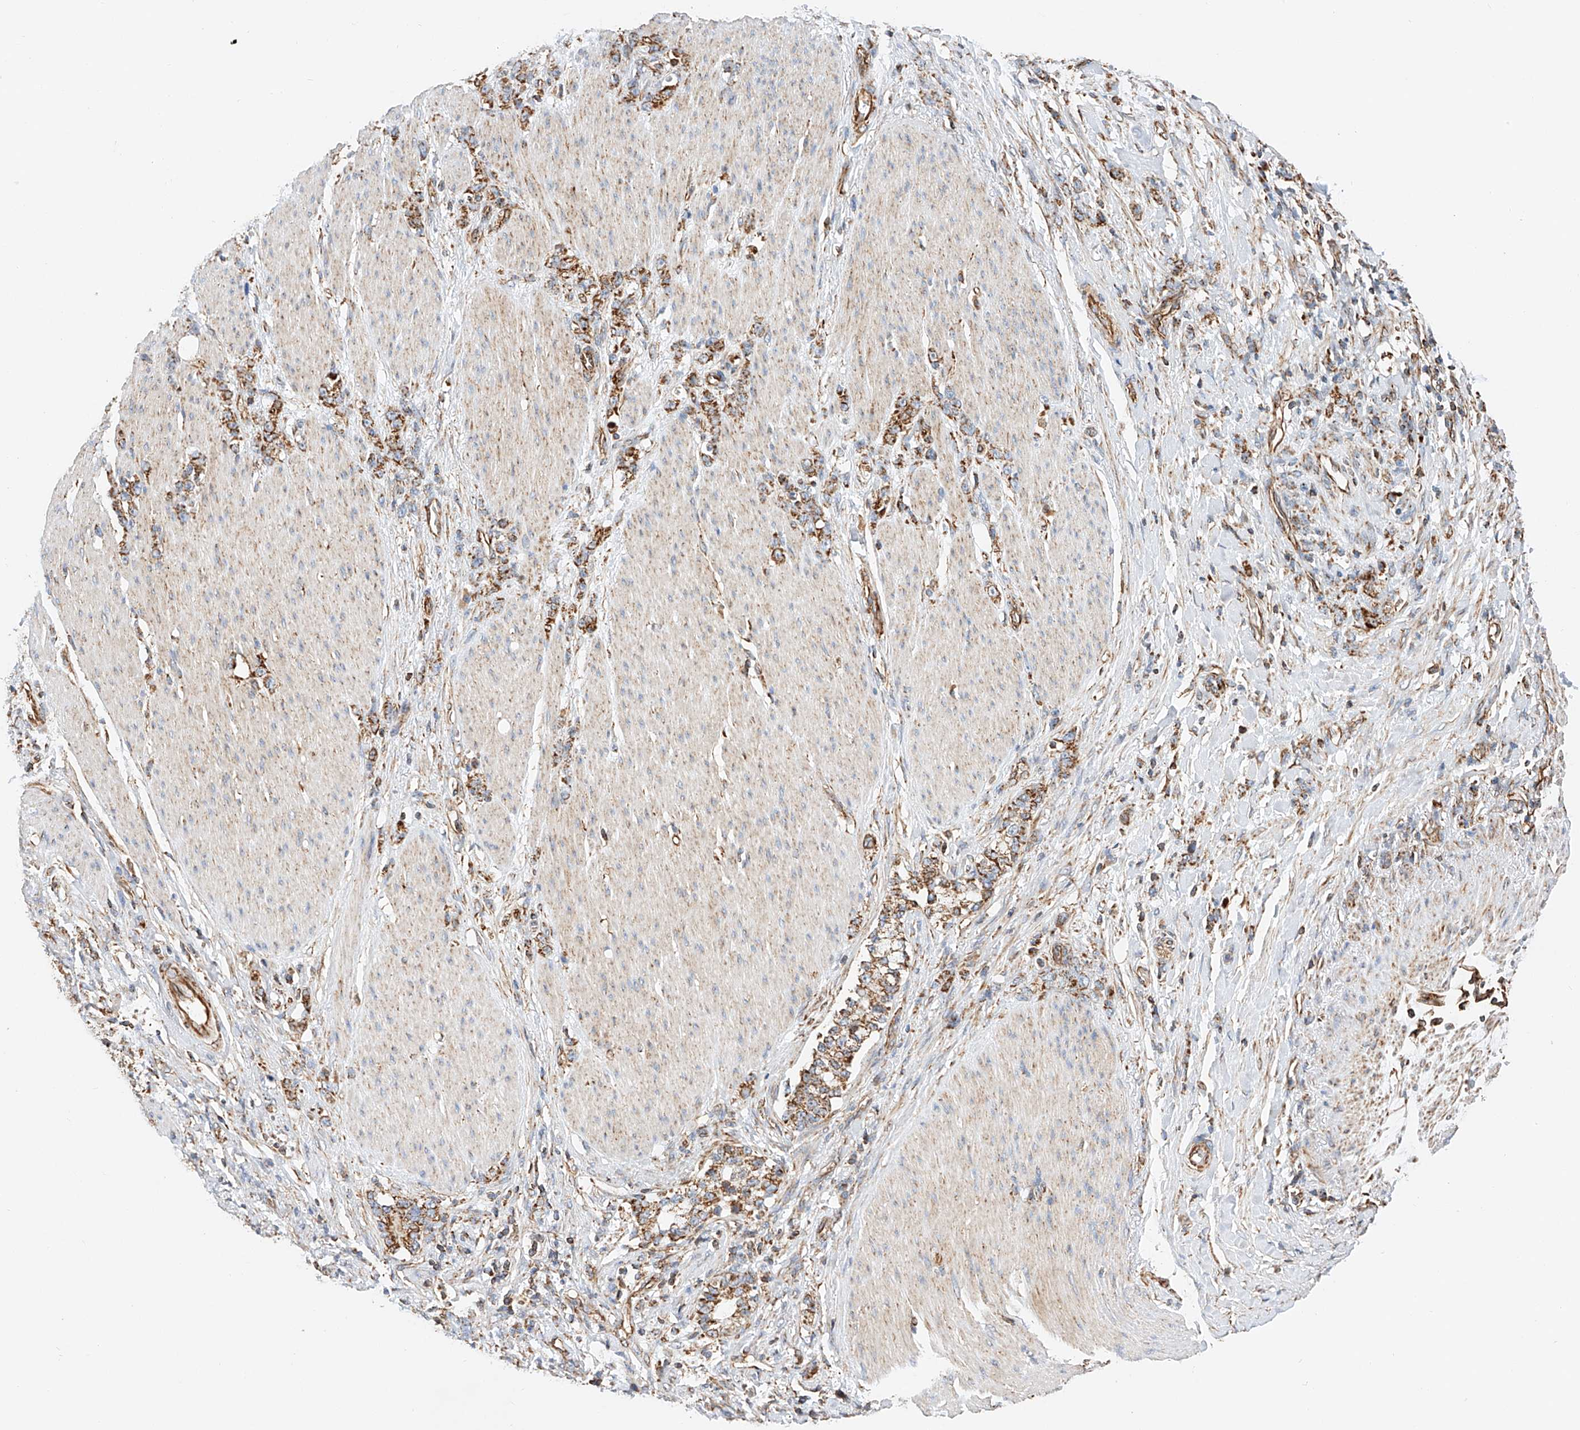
{"staining": {"intensity": "moderate", "quantity": ">75%", "location": "cytoplasmic/membranous"}, "tissue": "stomach cancer", "cell_type": "Tumor cells", "image_type": "cancer", "snomed": [{"axis": "morphology", "description": "Adenocarcinoma, NOS"}, {"axis": "topography", "description": "Stomach, lower"}], "caption": "DAB (3,3'-diaminobenzidine) immunohistochemical staining of adenocarcinoma (stomach) reveals moderate cytoplasmic/membranous protein expression in about >75% of tumor cells. (IHC, brightfield microscopy, high magnification).", "gene": "NDUFV3", "patient": {"sex": "male", "age": 88}}